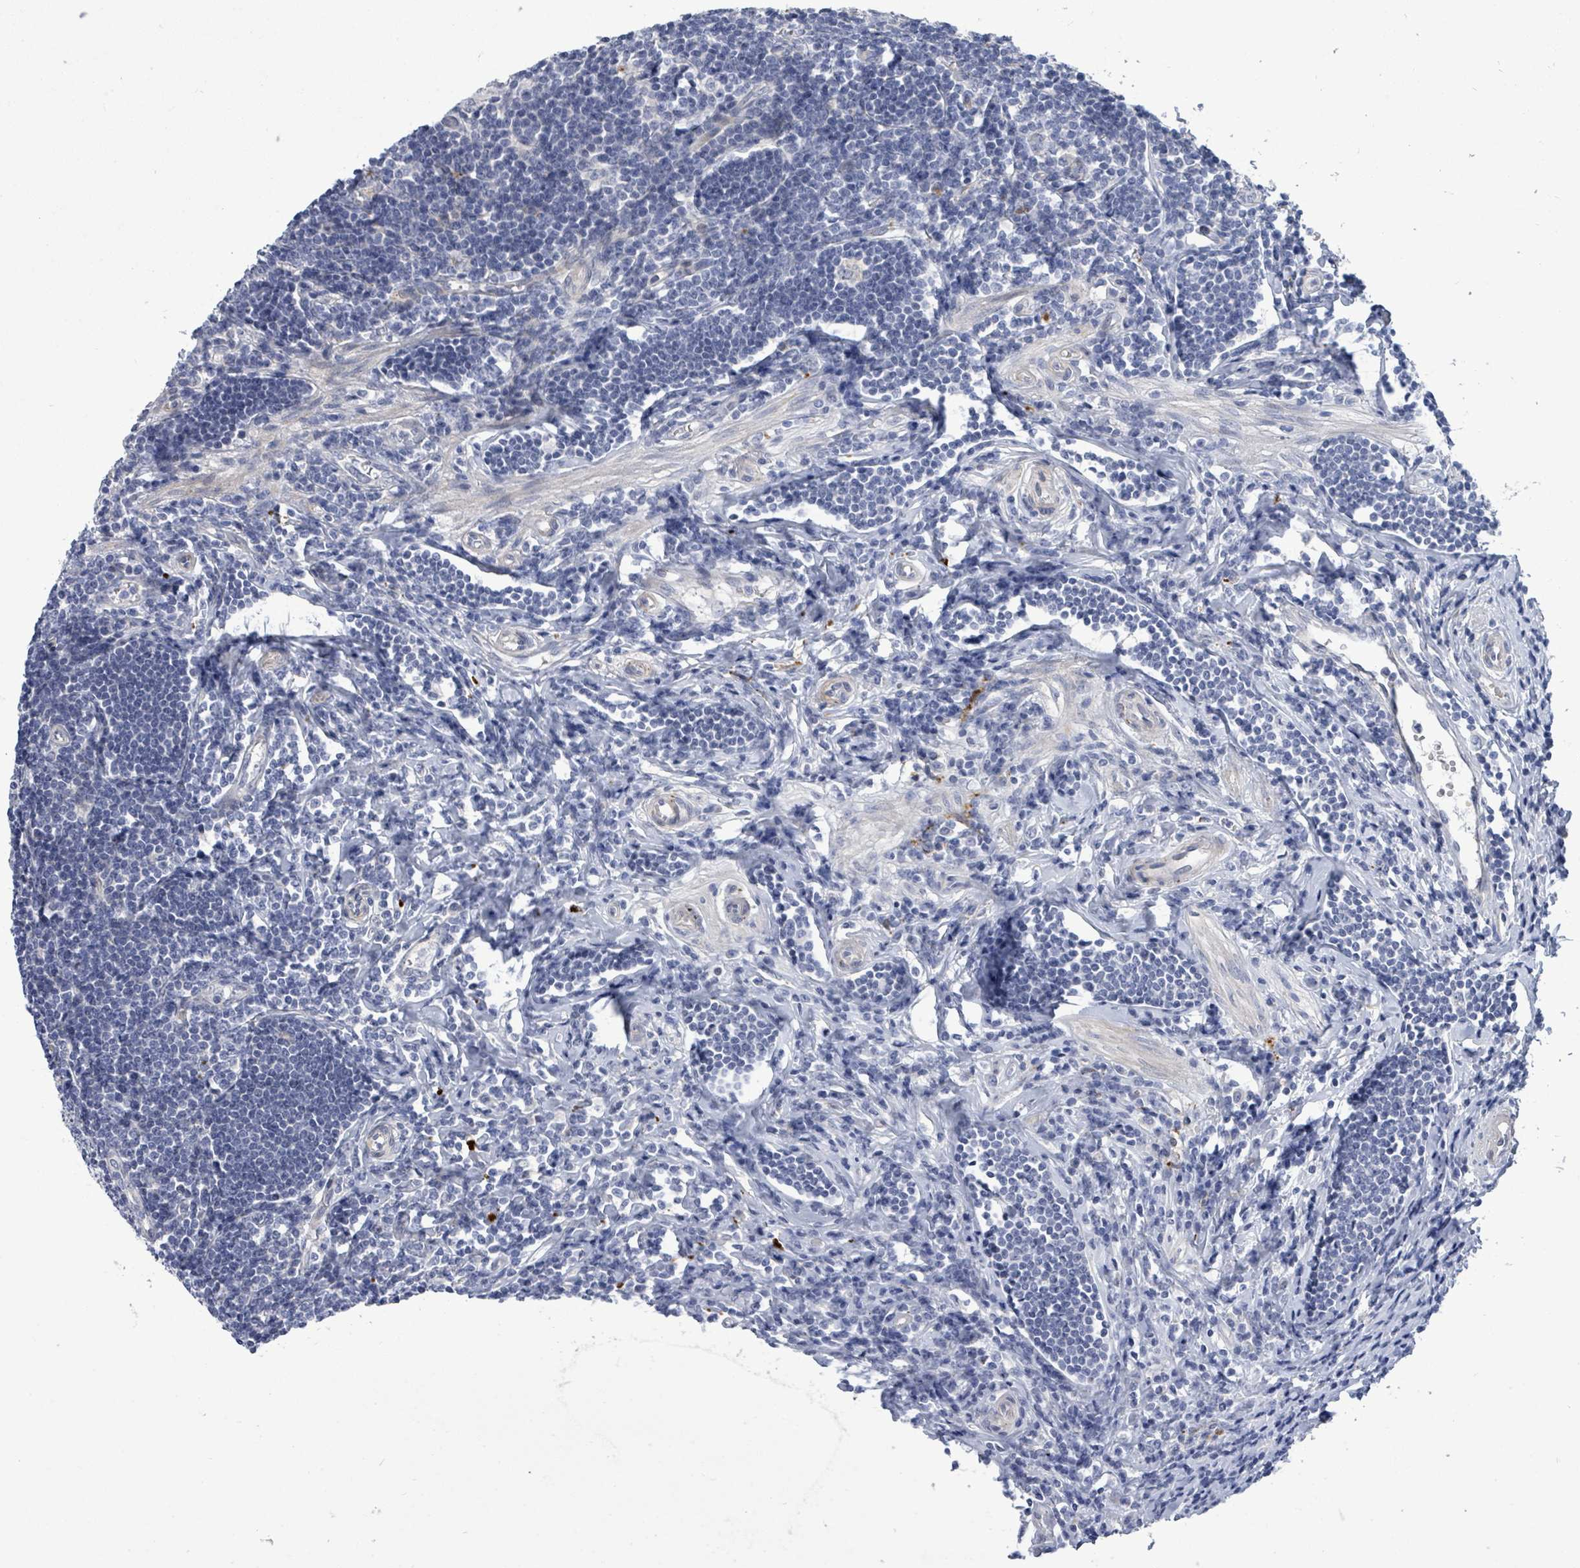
{"staining": {"intensity": "negative", "quantity": "none", "location": "none"}, "tissue": "appendix", "cell_type": "Glandular cells", "image_type": "normal", "snomed": [{"axis": "morphology", "description": "Normal tissue, NOS"}, {"axis": "topography", "description": "Appendix"}], "caption": "Glandular cells show no significant staining in benign appendix. Brightfield microscopy of immunohistochemistry (IHC) stained with DAB (3,3'-diaminobenzidine) (brown) and hematoxylin (blue), captured at high magnification.", "gene": "CT45A10", "patient": {"sex": "female", "age": 54}}